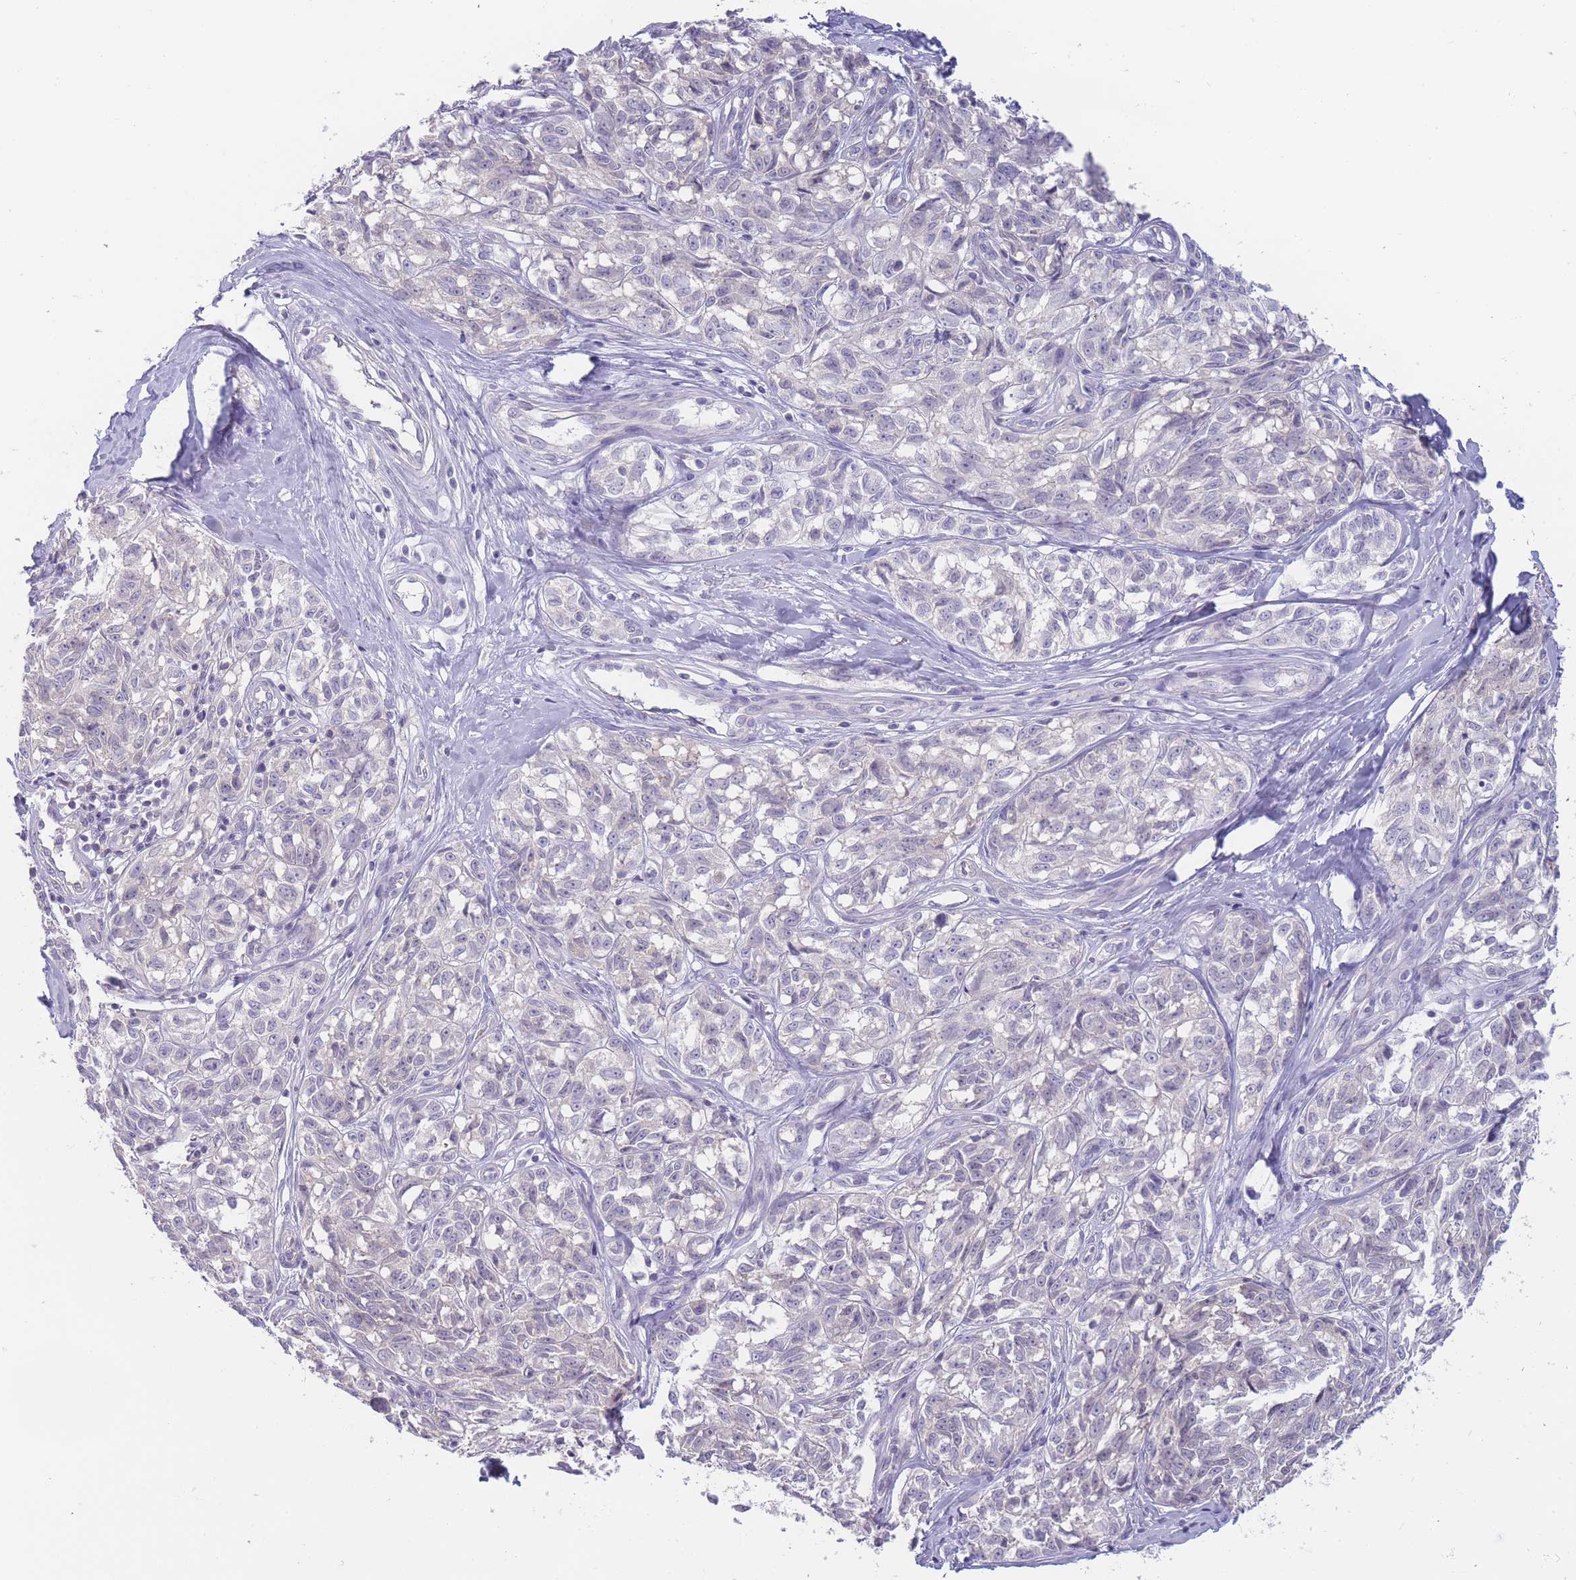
{"staining": {"intensity": "negative", "quantity": "none", "location": "none"}, "tissue": "melanoma", "cell_type": "Tumor cells", "image_type": "cancer", "snomed": [{"axis": "morphology", "description": "Normal tissue, NOS"}, {"axis": "morphology", "description": "Malignant melanoma, NOS"}, {"axis": "topography", "description": "Skin"}], "caption": "Melanoma was stained to show a protein in brown. There is no significant staining in tumor cells.", "gene": "SPHKAP", "patient": {"sex": "female", "age": 64}}